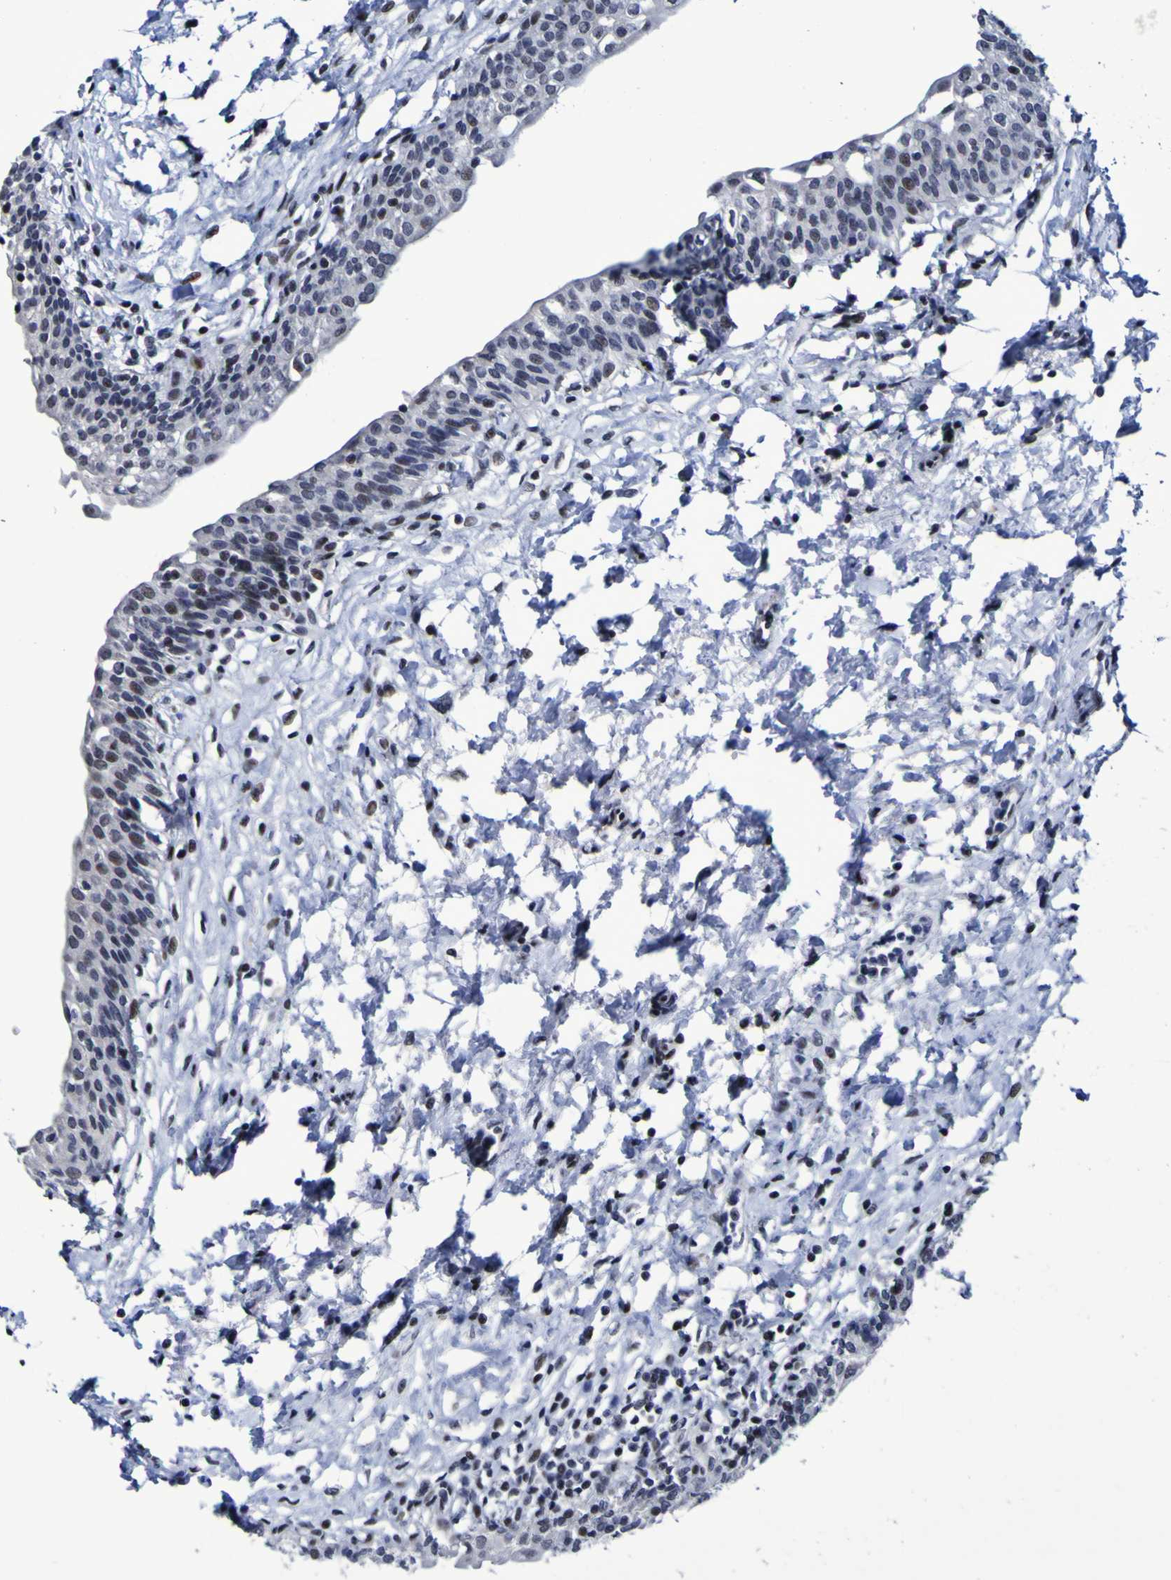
{"staining": {"intensity": "moderate", "quantity": "25%-75%", "location": "nuclear"}, "tissue": "urinary bladder", "cell_type": "Urothelial cells", "image_type": "normal", "snomed": [{"axis": "morphology", "description": "Normal tissue, NOS"}, {"axis": "topography", "description": "Urinary bladder"}], "caption": "A histopathology image showing moderate nuclear expression in approximately 25%-75% of urothelial cells in normal urinary bladder, as visualized by brown immunohistochemical staining.", "gene": "MBD3", "patient": {"sex": "male", "age": 55}}